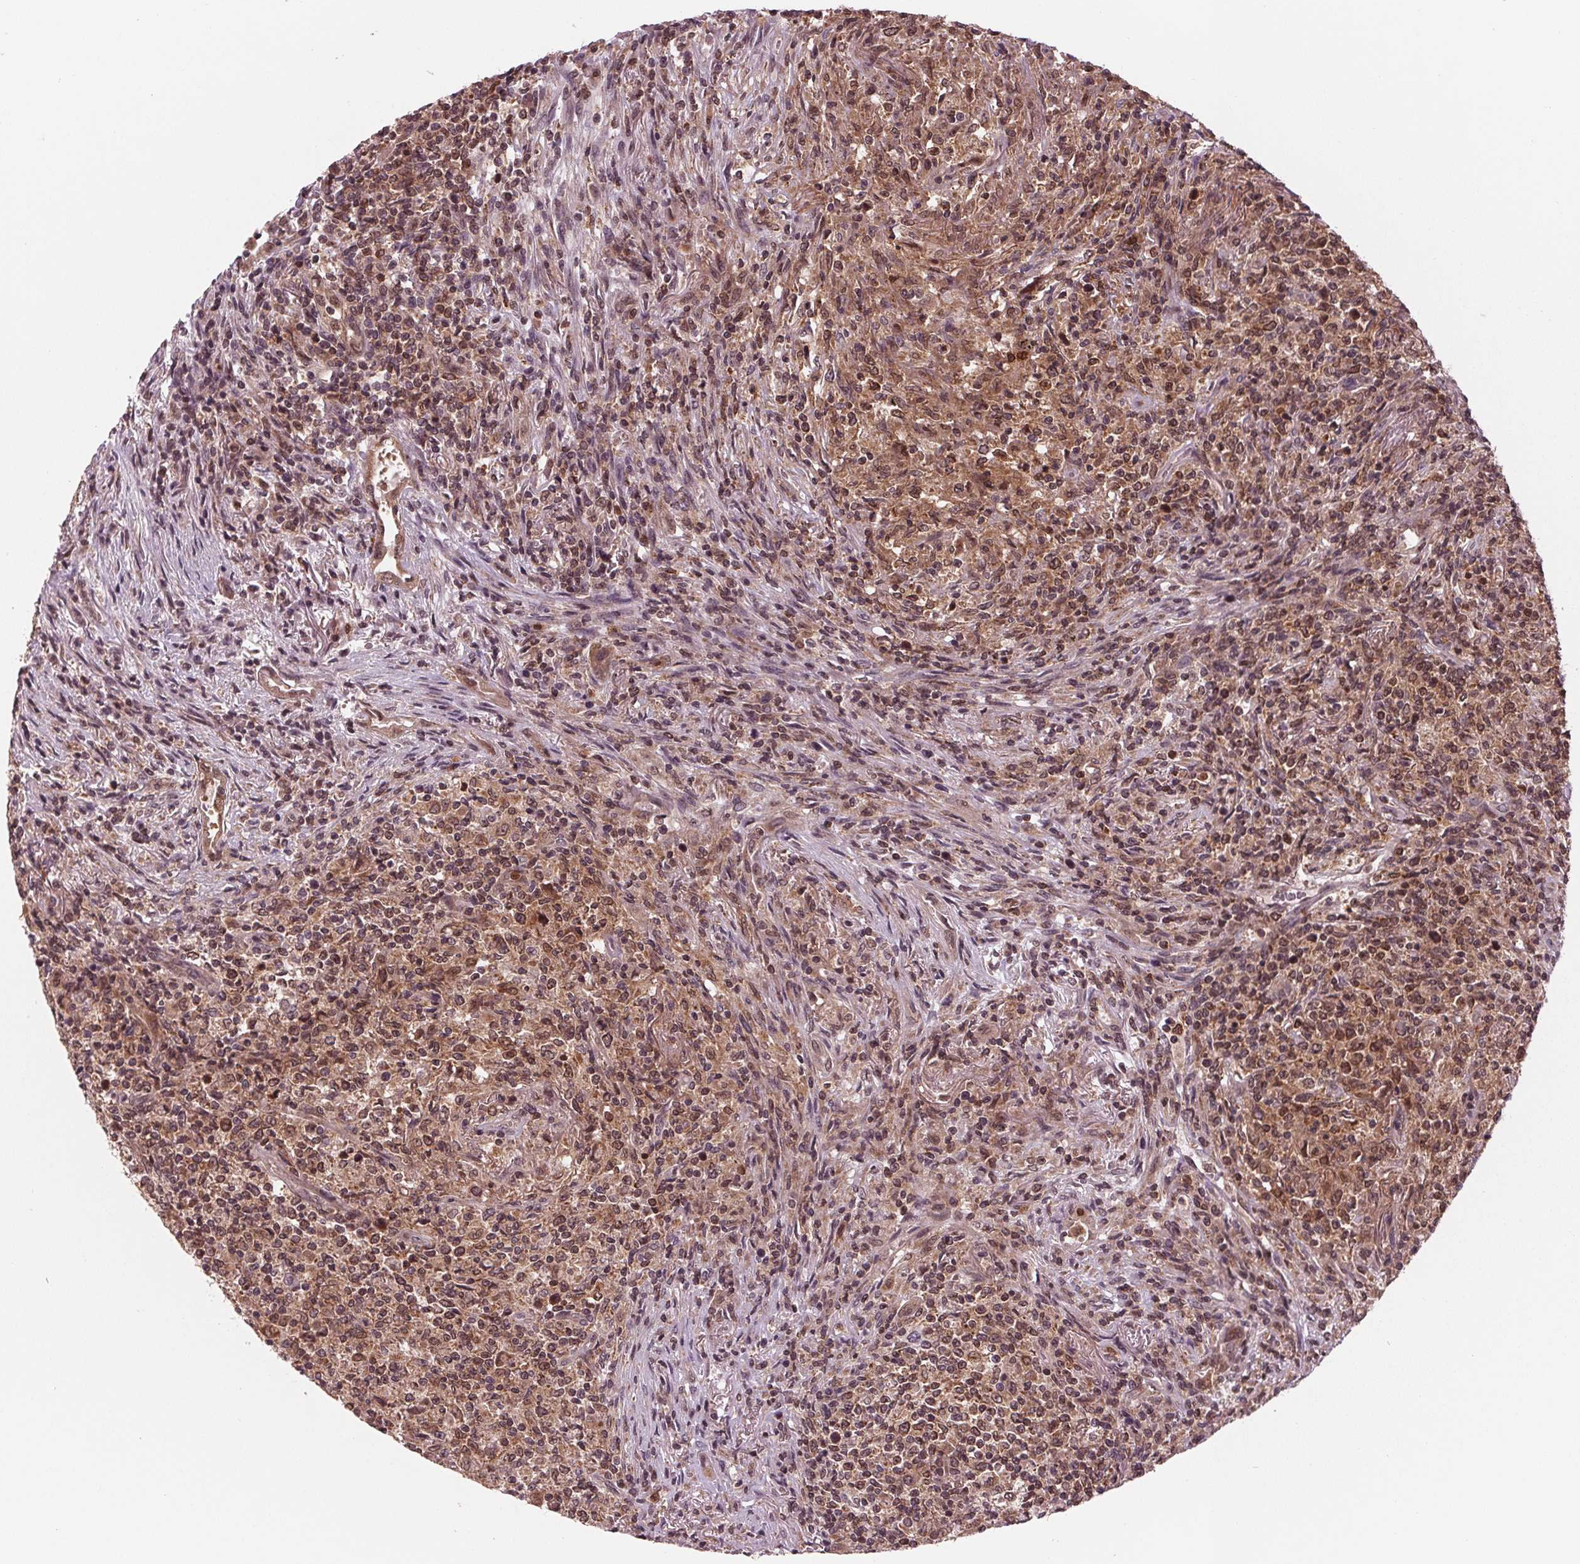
{"staining": {"intensity": "moderate", "quantity": "25%-75%", "location": "cytoplasmic/membranous"}, "tissue": "lymphoma", "cell_type": "Tumor cells", "image_type": "cancer", "snomed": [{"axis": "morphology", "description": "Malignant lymphoma, non-Hodgkin's type, High grade"}, {"axis": "topography", "description": "Lung"}], "caption": "Protein expression by immunohistochemistry (IHC) reveals moderate cytoplasmic/membranous positivity in about 25%-75% of tumor cells in high-grade malignant lymphoma, non-Hodgkin's type. The protein is shown in brown color, while the nuclei are stained blue.", "gene": "STAT3", "patient": {"sex": "male", "age": 79}}